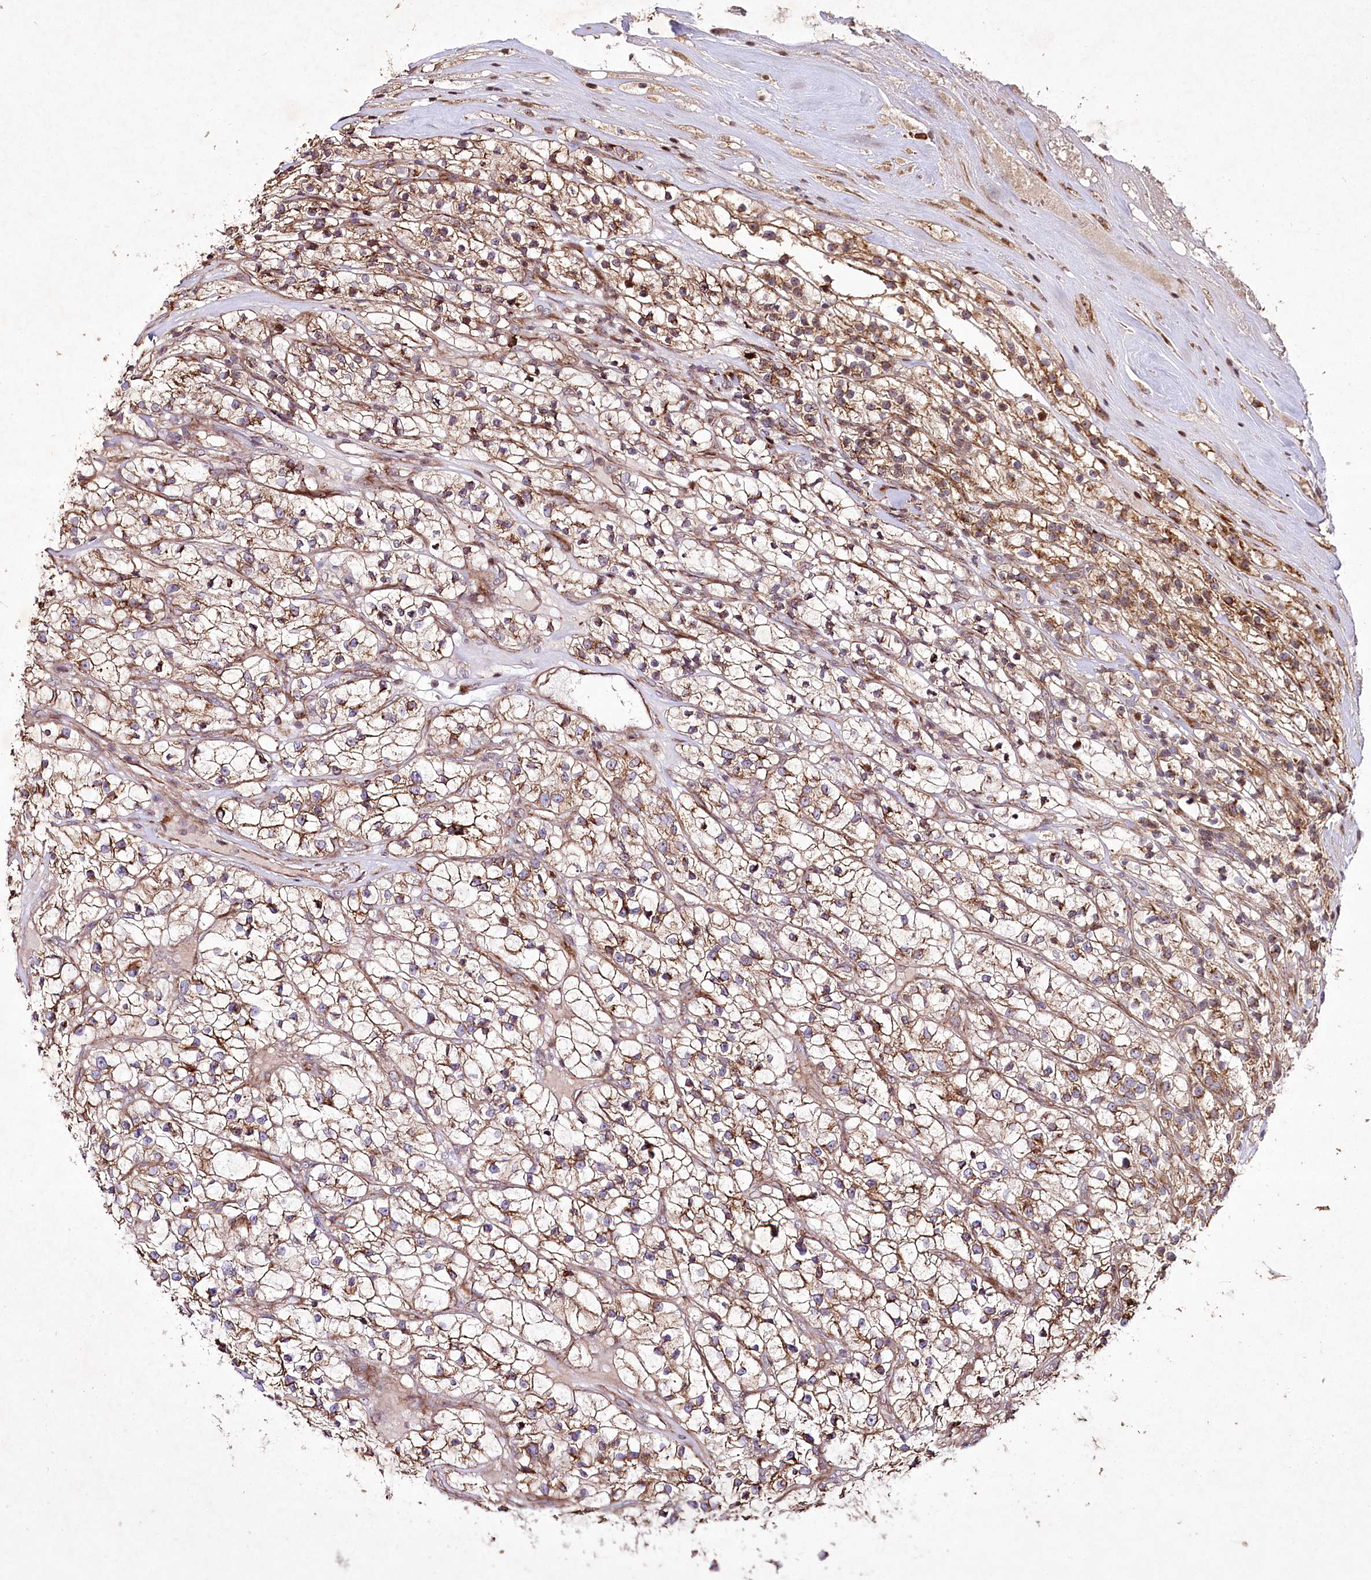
{"staining": {"intensity": "moderate", "quantity": ">75%", "location": "cytoplasmic/membranous"}, "tissue": "renal cancer", "cell_type": "Tumor cells", "image_type": "cancer", "snomed": [{"axis": "morphology", "description": "Adenocarcinoma, NOS"}, {"axis": "topography", "description": "Kidney"}], "caption": "Immunohistochemical staining of human renal adenocarcinoma shows moderate cytoplasmic/membranous protein expression in about >75% of tumor cells.", "gene": "PSTK", "patient": {"sex": "female", "age": 57}}